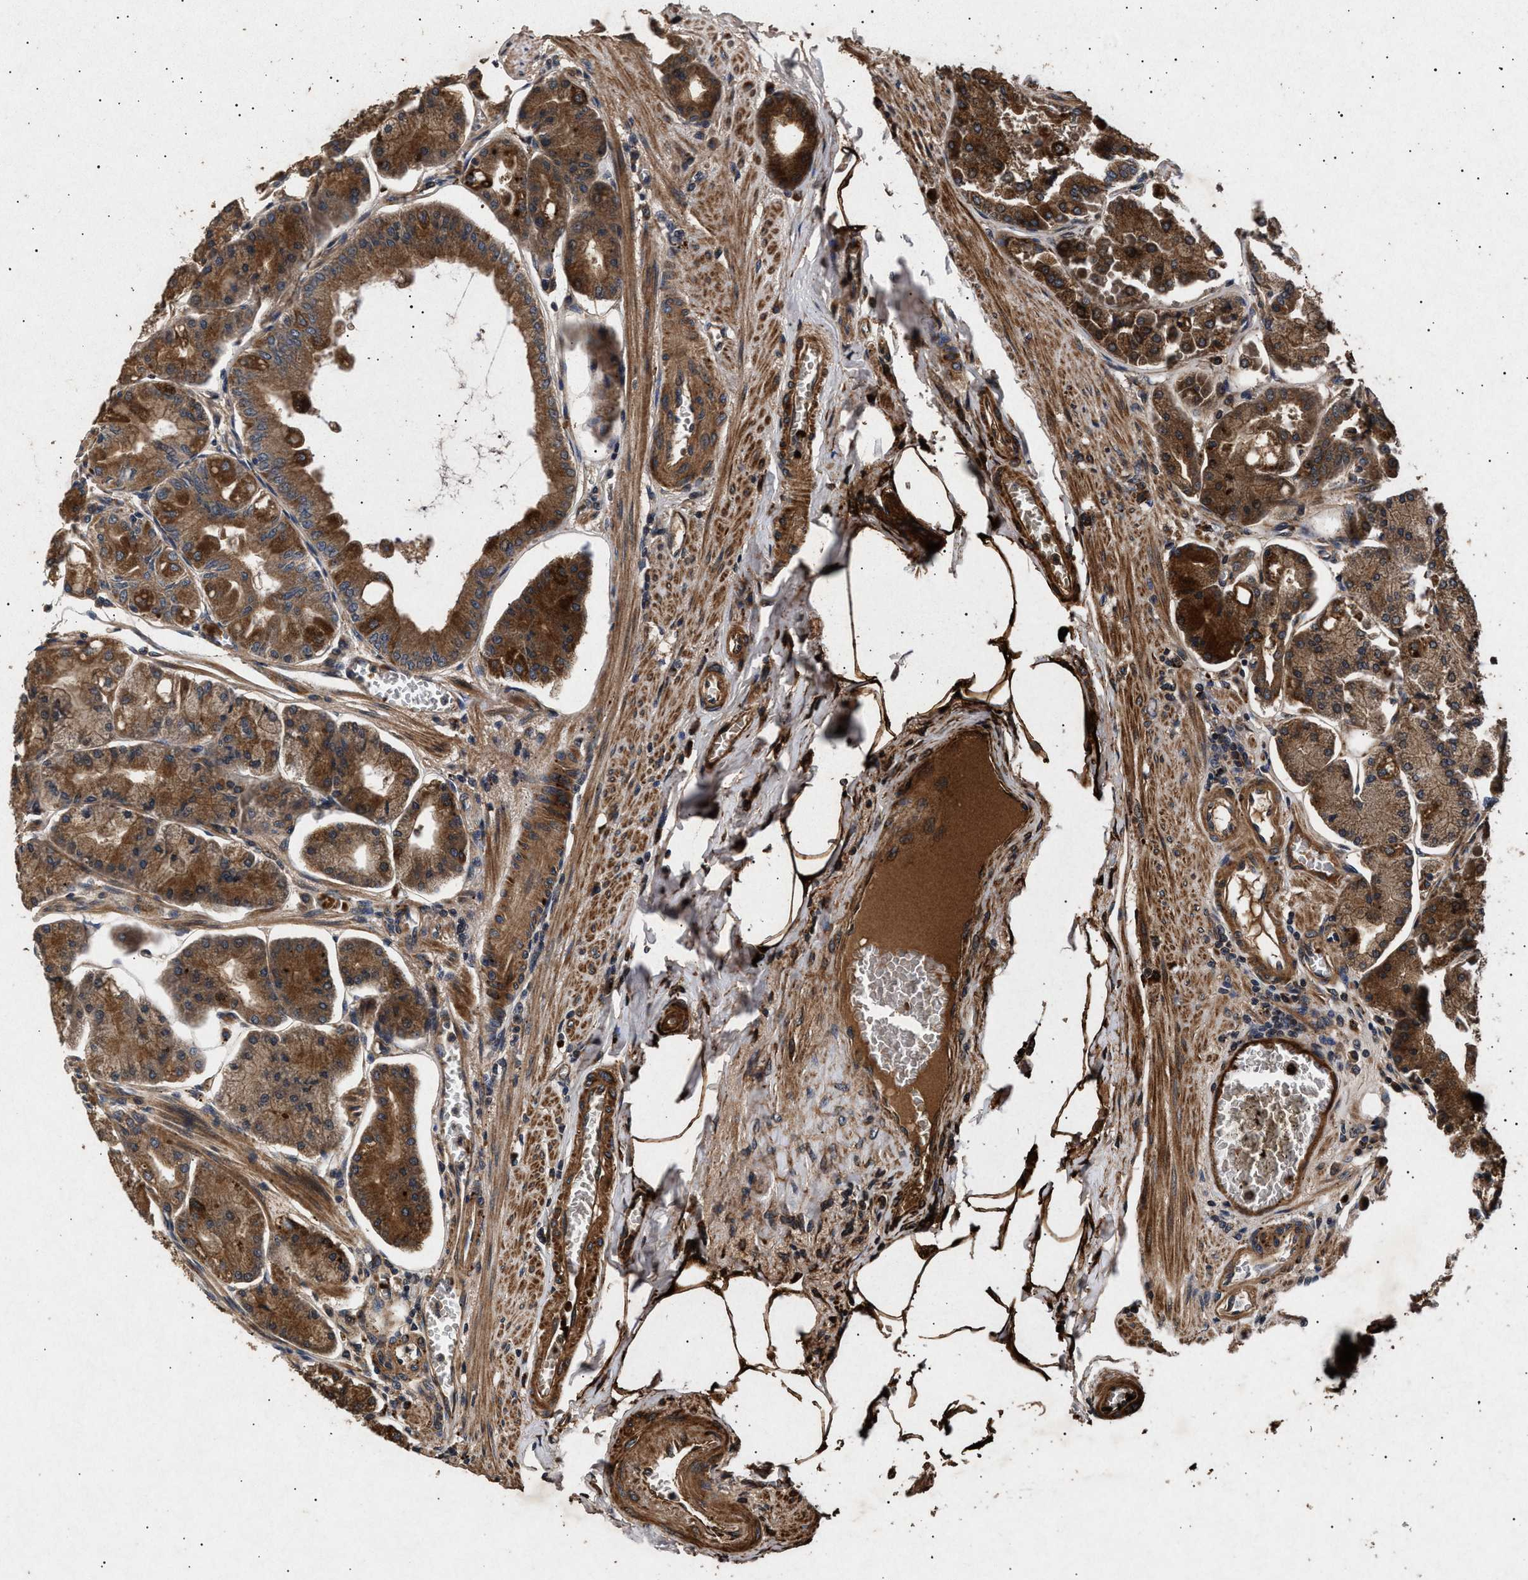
{"staining": {"intensity": "strong", "quantity": ">75%", "location": "cytoplasmic/membranous"}, "tissue": "stomach", "cell_type": "Glandular cells", "image_type": "normal", "snomed": [{"axis": "morphology", "description": "Normal tissue, NOS"}, {"axis": "topography", "description": "Stomach, lower"}], "caption": "Stomach stained with DAB immunohistochemistry (IHC) demonstrates high levels of strong cytoplasmic/membranous positivity in approximately >75% of glandular cells.", "gene": "ITGB5", "patient": {"sex": "male", "age": 71}}